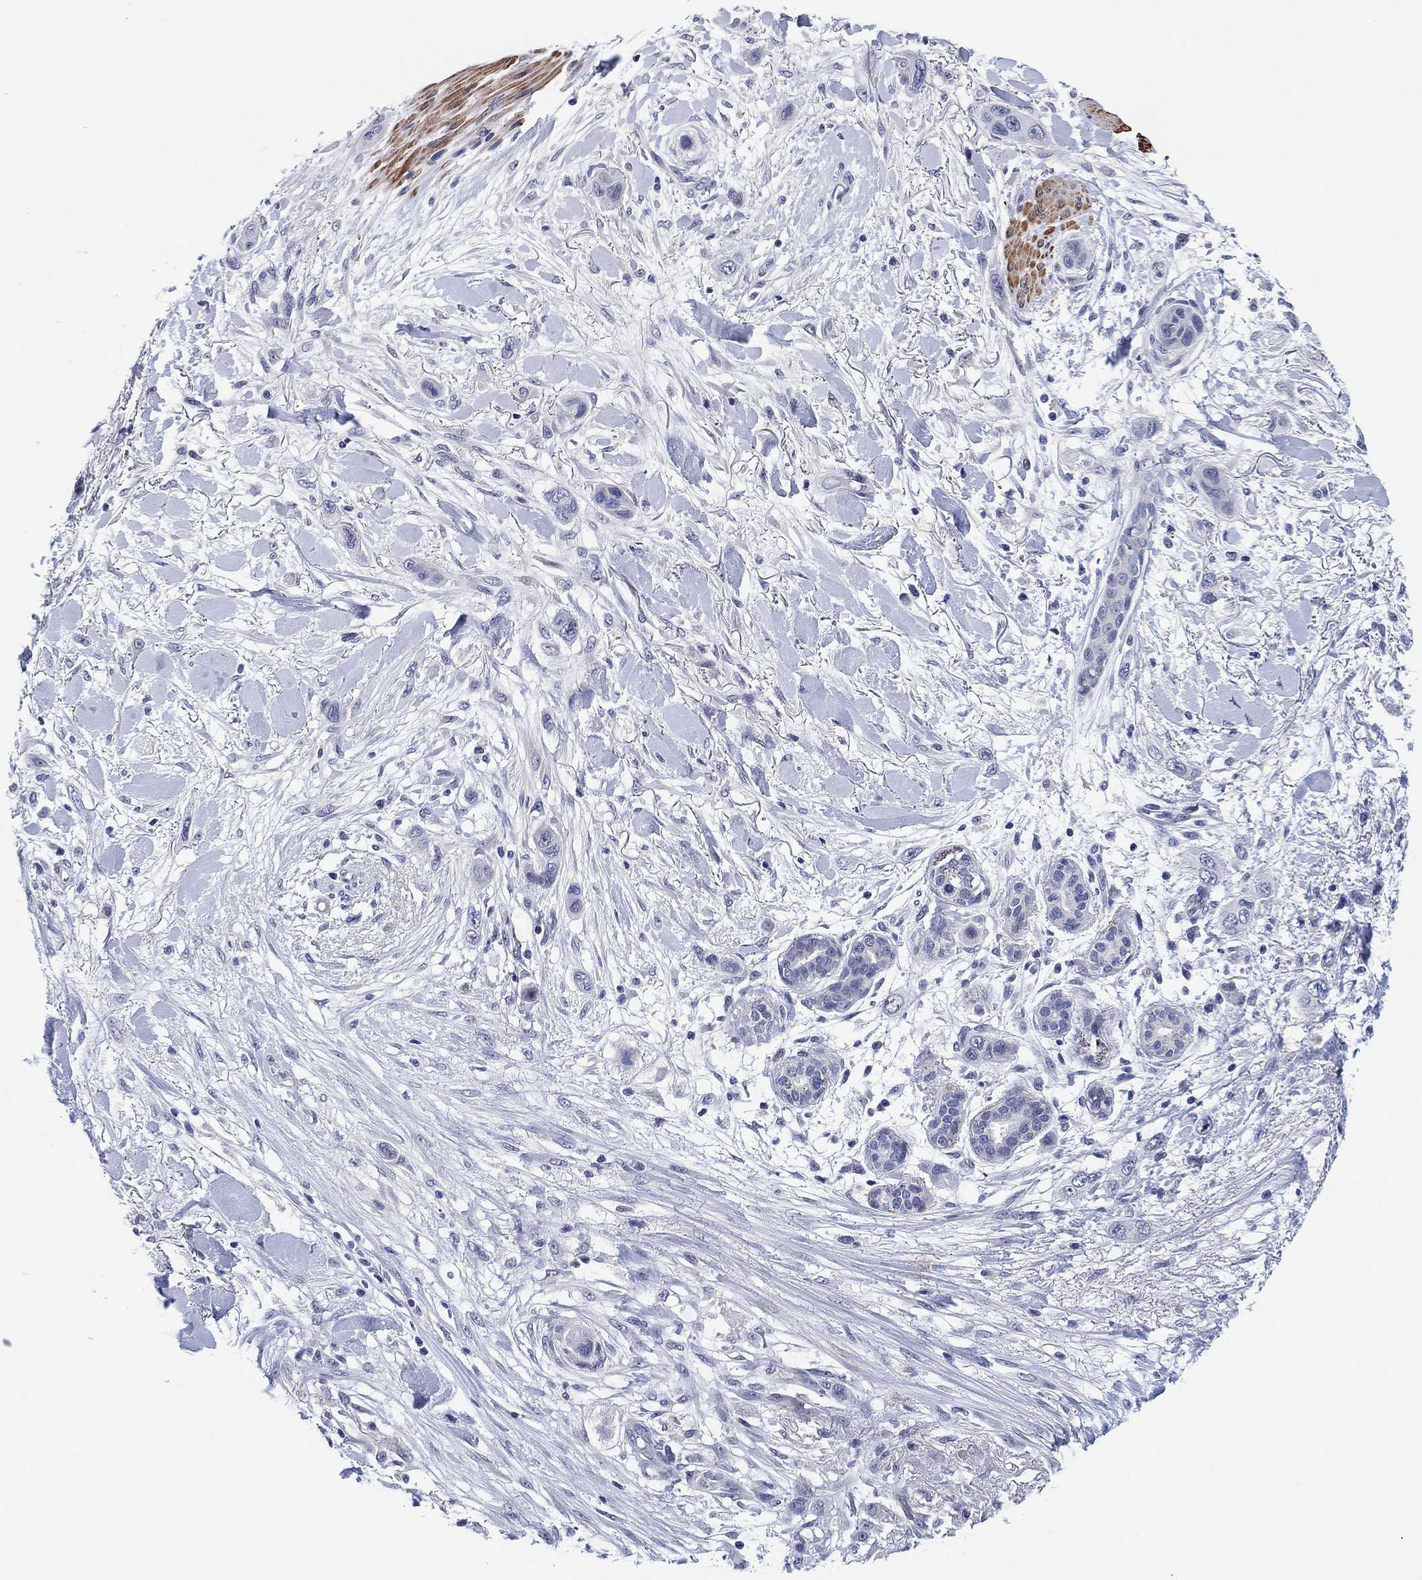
{"staining": {"intensity": "negative", "quantity": "none", "location": "none"}, "tissue": "skin cancer", "cell_type": "Tumor cells", "image_type": "cancer", "snomed": [{"axis": "morphology", "description": "Squamous cell carcinoma, NOS"}, {"axis": "topography", "description": "Skin"}], "caption": "Immunohistochemical staining of skin cancer (squamous cell carcinoma) displays no significant expression in tumor cells.", "gene": "CLIP3", "patient": {"sex": "male", "age": 79}}